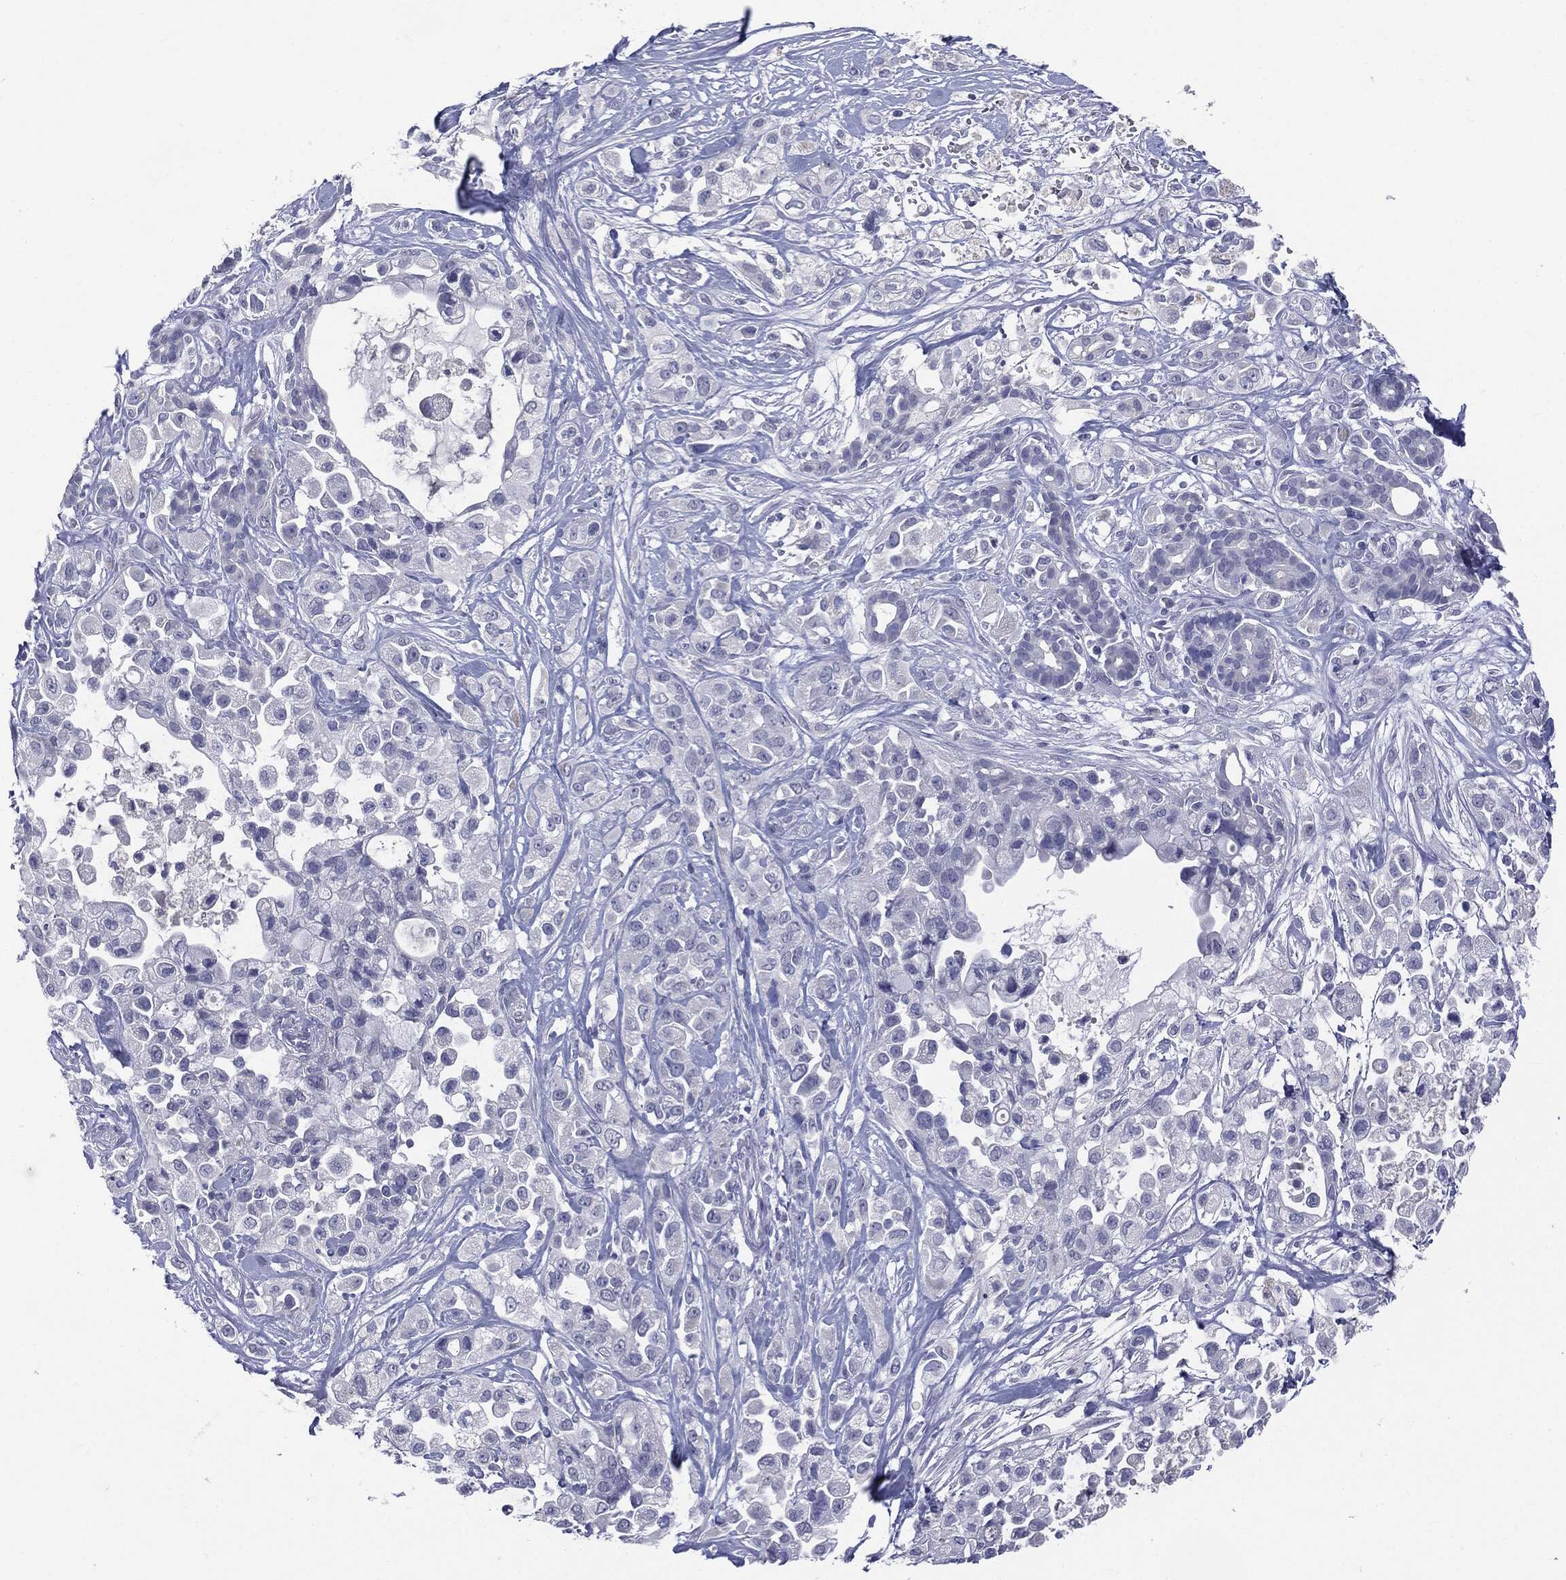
{"staining": {"intensity": "negative", "quantity": "none", "location": "none"}, "tissue": "pancreatic cancer", "cell_type": "Tumor cells", "image_type": "cancer", "snomed": [{"axis": "morphology", "description": "Adenocarcinoma, NOS"}, {"axis": "topography", "description": "Pancreas"}], "caption": "Tumor cells are negative for protein expression in human adenocarcinoma (pancreatic).", "gene": "TSHB", "patient": {"sex": "male", "age": 44}}